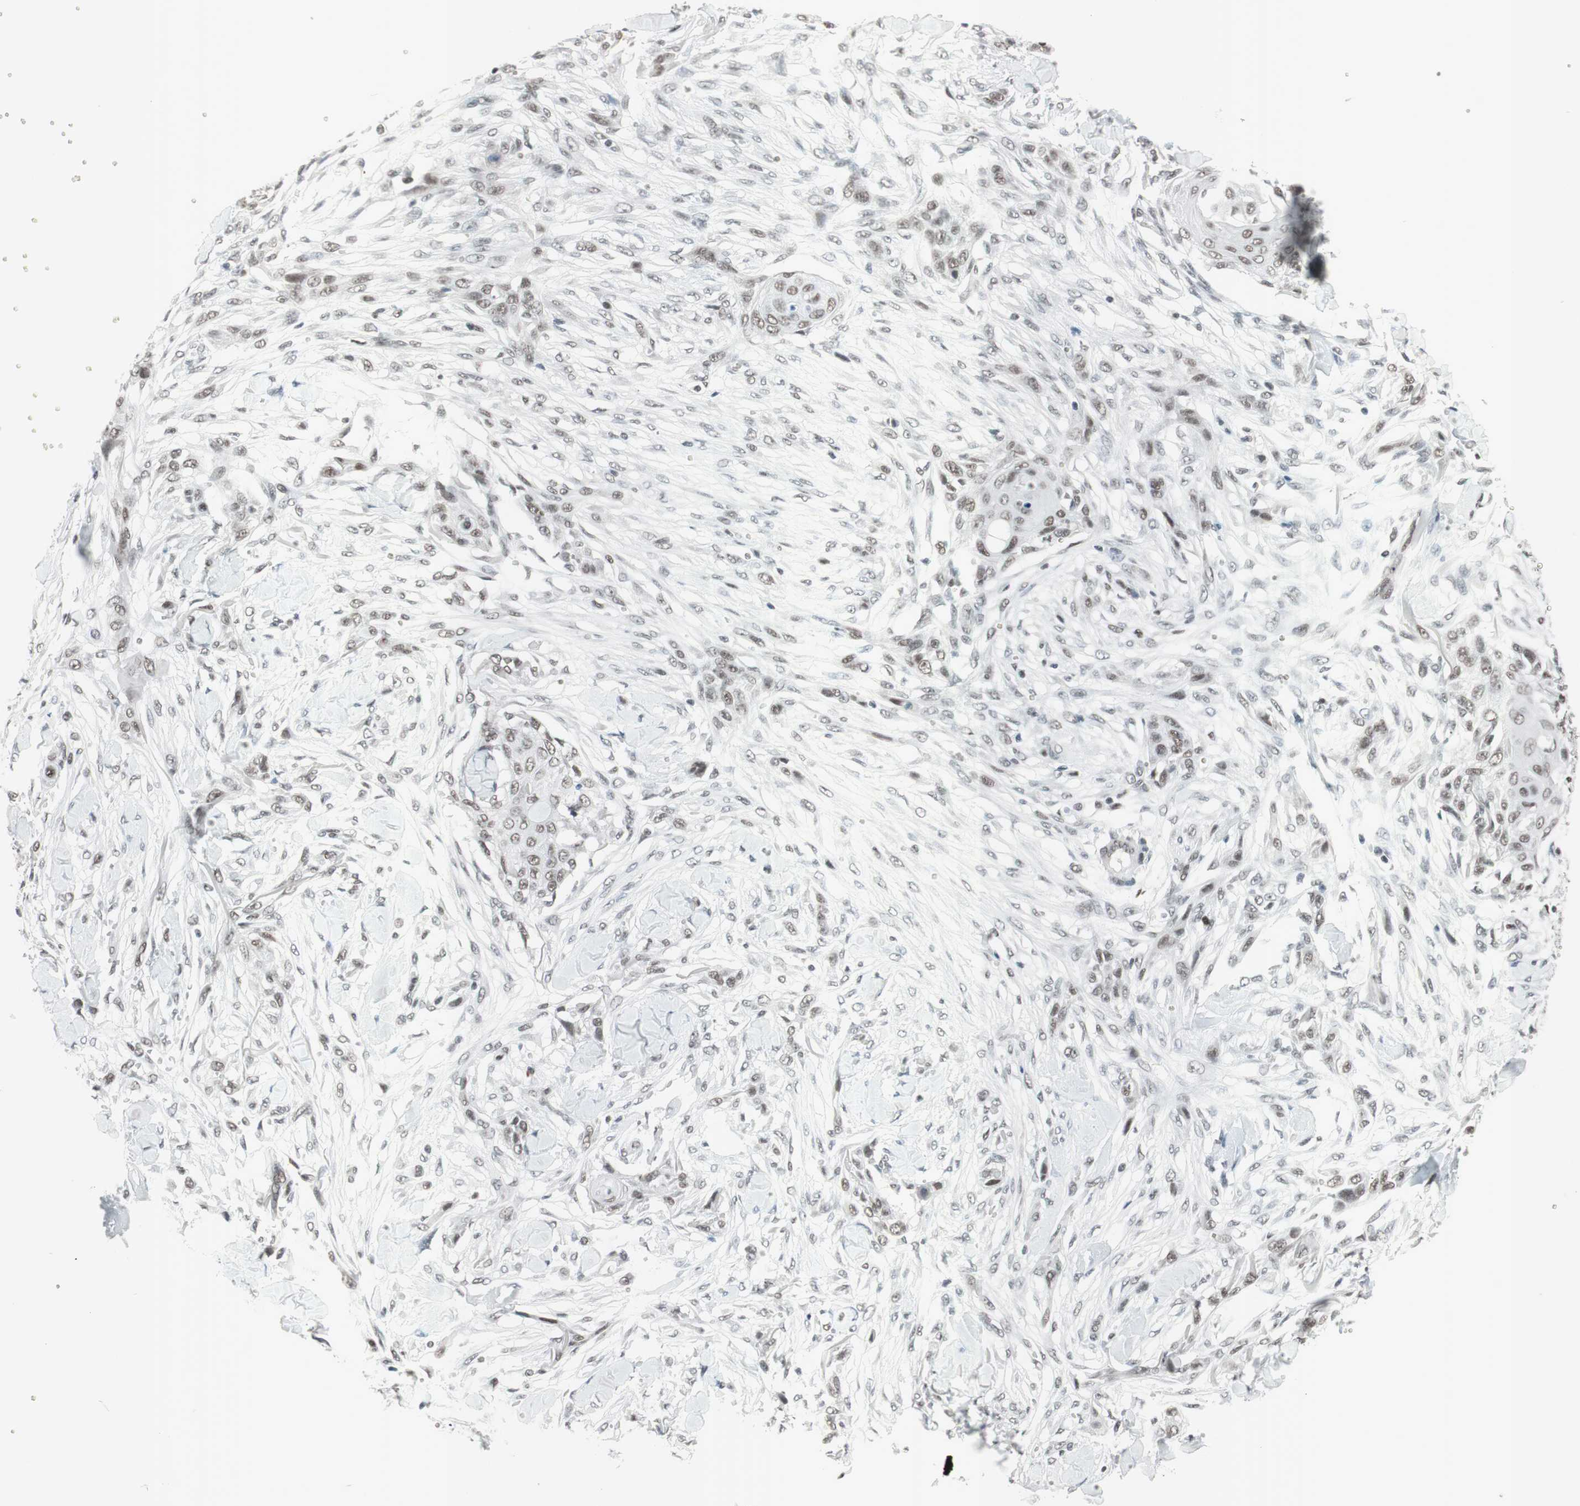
{"staining": {"intensity": "weak", "quantity": "25%-75%", "location": "nuclear"}, "tissue": "skin cancer", "cell_type": "Tumor cells", "image_type": "cancer", "snomed": [{"axis": "morphology", "description": "Squamous cell carcinoma, NOS"}, {"axis": "topography", "description": "Skin"}], "caption": "Tumor cells show weak nuclear expression in about 25%-75% of cells in skin cancer (squamous cell carcinoma). (DAB (3,3'-diaminobenzidine) IHC with brightfield microscopy, high magnification).", "gene": "ARID1A", "patient": {"sex": "female", "age": 59}}